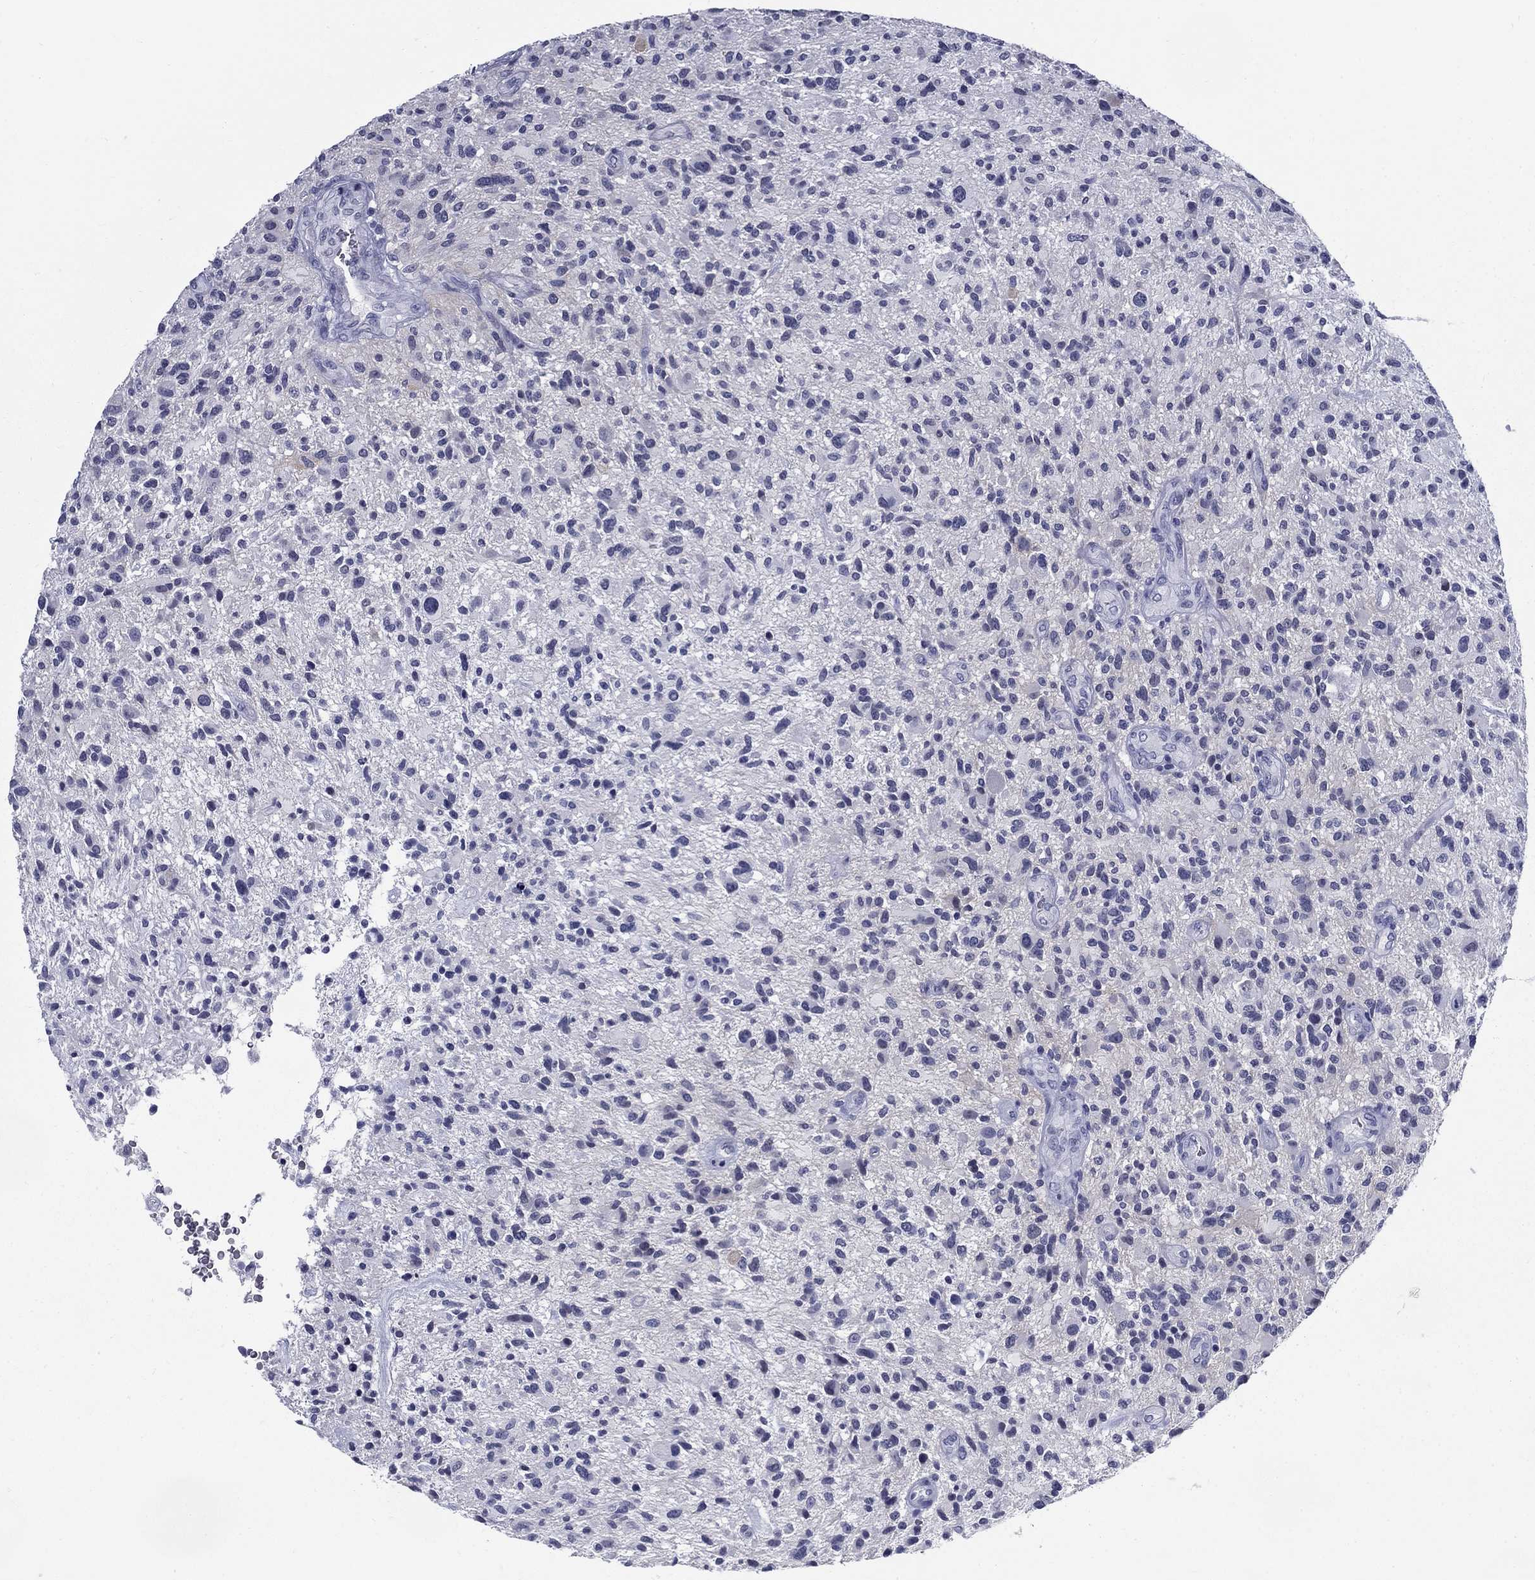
{"staining": {"intensity": "negative", "quantity": "none", "location": "none"}, "tissue": "glioma", "cell_type": "Tumor cells", "image_type": "cancer", "snomed": [{"axis": "morphology", "description": "Glioma, malignant, High grade"}, {"axis": "topography", "description": "Brain"}], "caption": "A photomicrograph of human glioma is negative for staining in tumor cells. The staining was performed using DAB (3,3'-diaminobenzidine) to visualize the protein expression in brown, while the nuclei were stained in blue with hematoxylin (Magnification: 20x).", "gene": "C4orf19", "patient": {"sex": "male", "age": 47}}